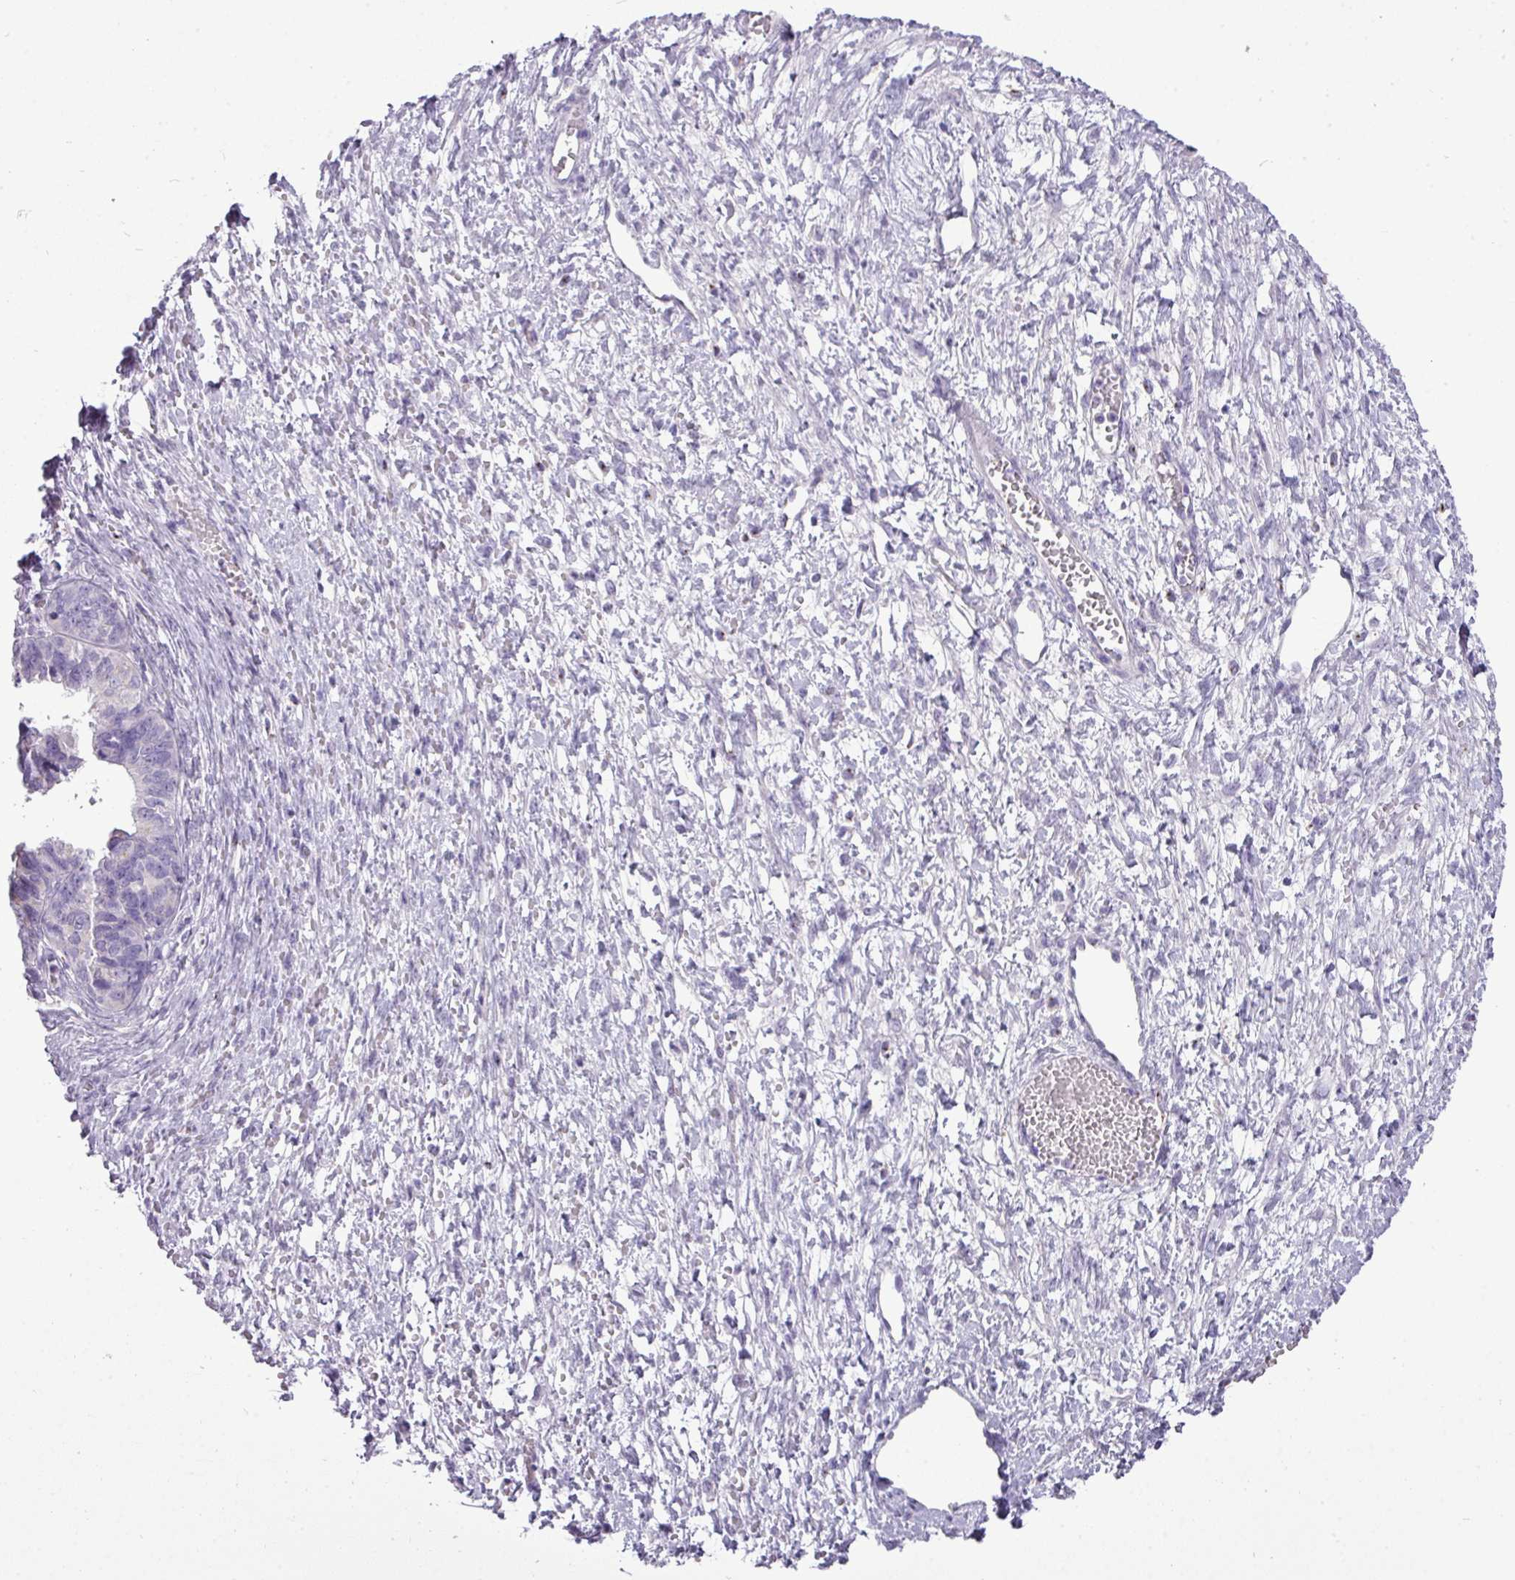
{"staining": {"intensity": "negative", "quantity": "none", "location": "none"}, "tissue": "ovarian cancer", "cell_type": "Tumor cells", "image_type": "cancer", "snomed": [{"axis": "morphology", "description": "Cystadenocarcinoma, serous, NOS"}, {"axis": "topography", "description": "Ovary"}], "caption": "Immunohistochemical staining of human ovarian cancer (serous cystadenocarcinoma) shows no significant staining in tumor cells.", "gene": "FAM43A", "patient": {"sex": "female", "age": 64}}